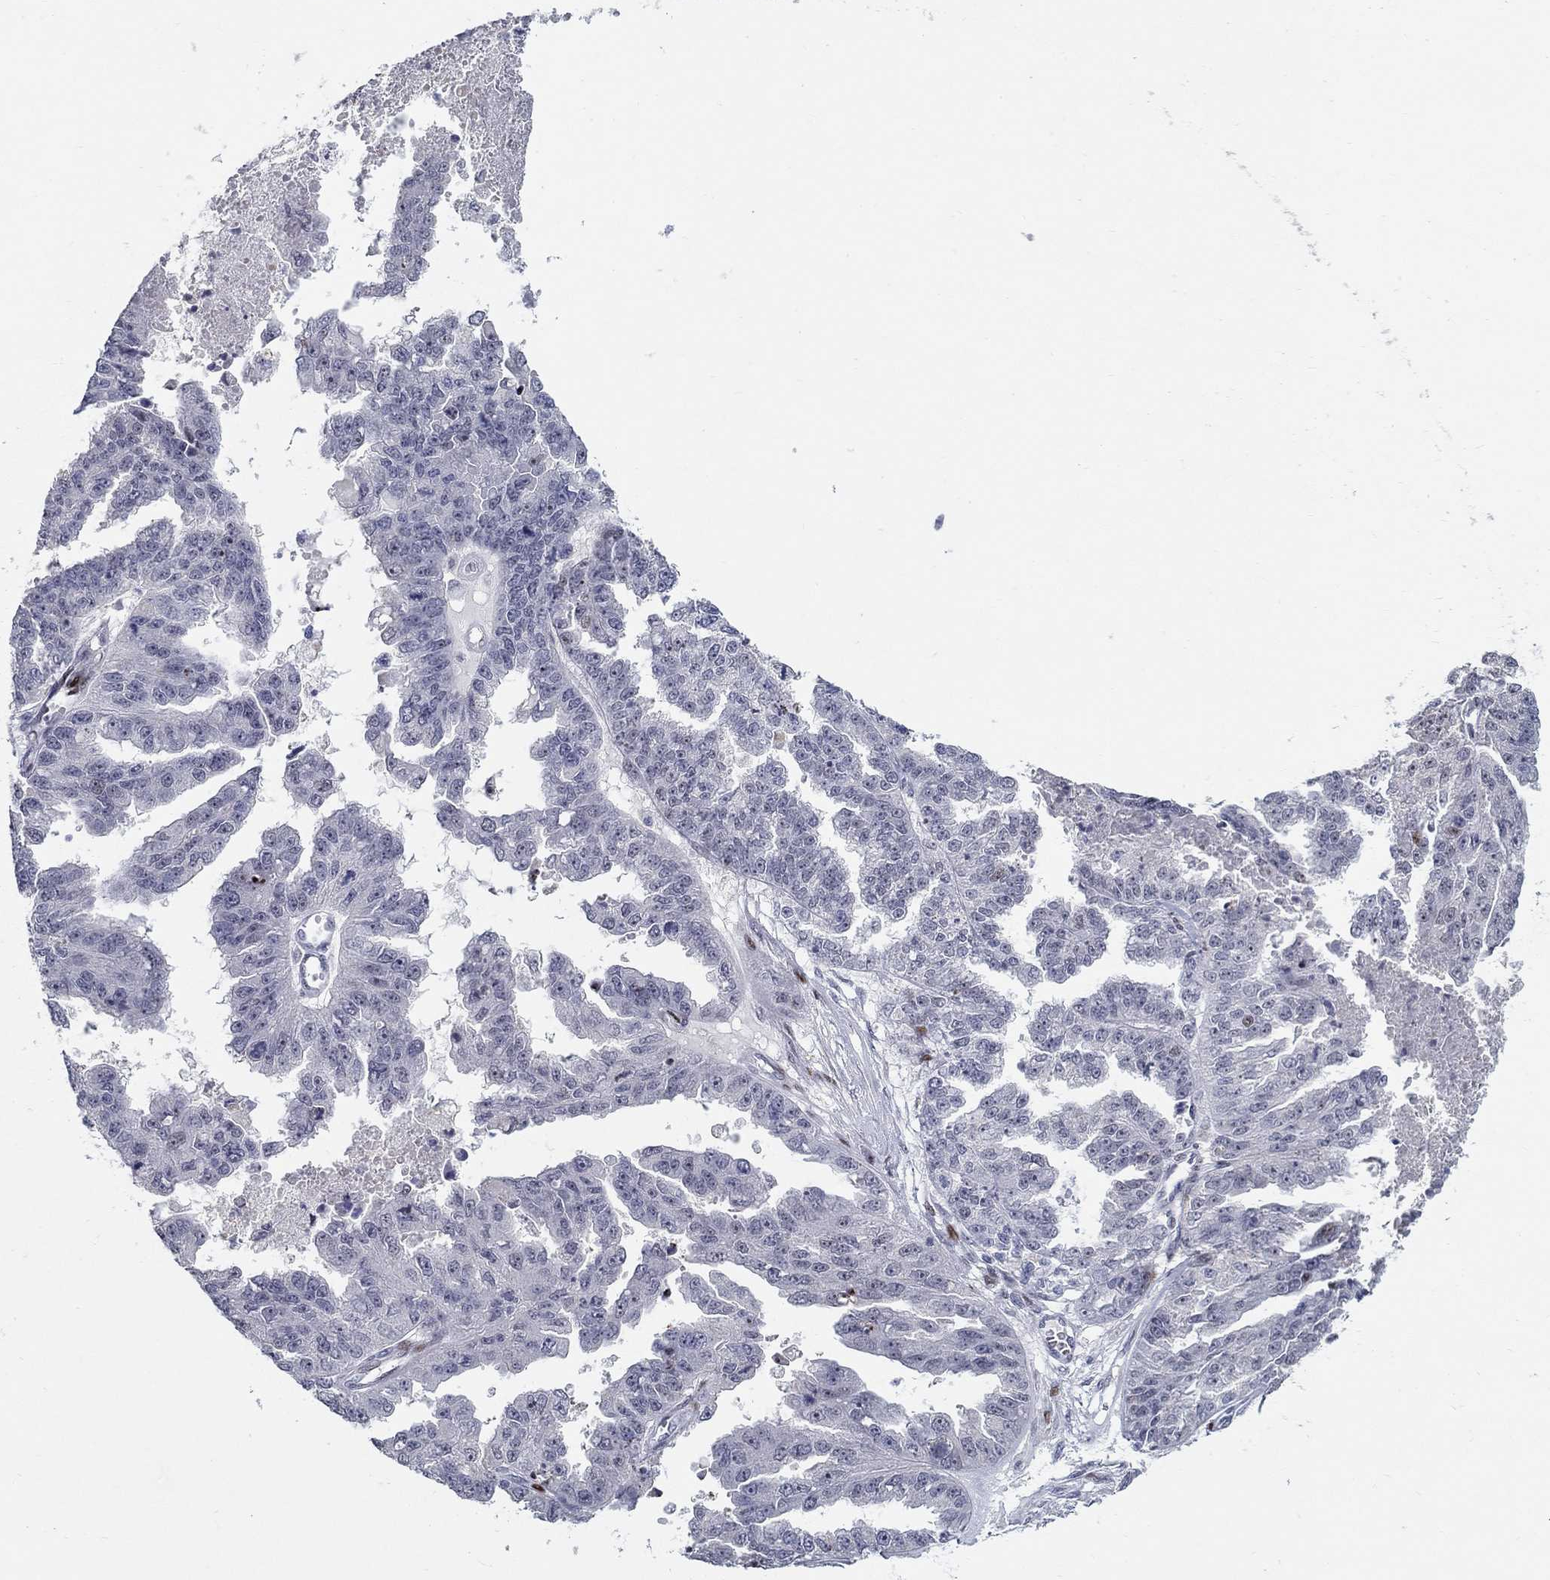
{"staining": {"intensity": "moderate", "quantity": "<25%", "location": "nuclear"}, "tissue": "ovarian cancer", "cell_type": "Tumor cells", "image_type": "cancer", "snomed": [{"axis": "morphology", "description": "Cystadenocarcinoma, serous, NOS"}, {"axis": "topography", "description": "Ovary"}], "caption": "This image exhibits ovarian cancer stained with immunohistochemistry to label a protein in brown. The nuclear of tumor cells show moderate positivity for the protein. Nuclei are counter-stained blue.", "gene": "RAPGEF5", "patient": {"sex": "female", "age": 58}}